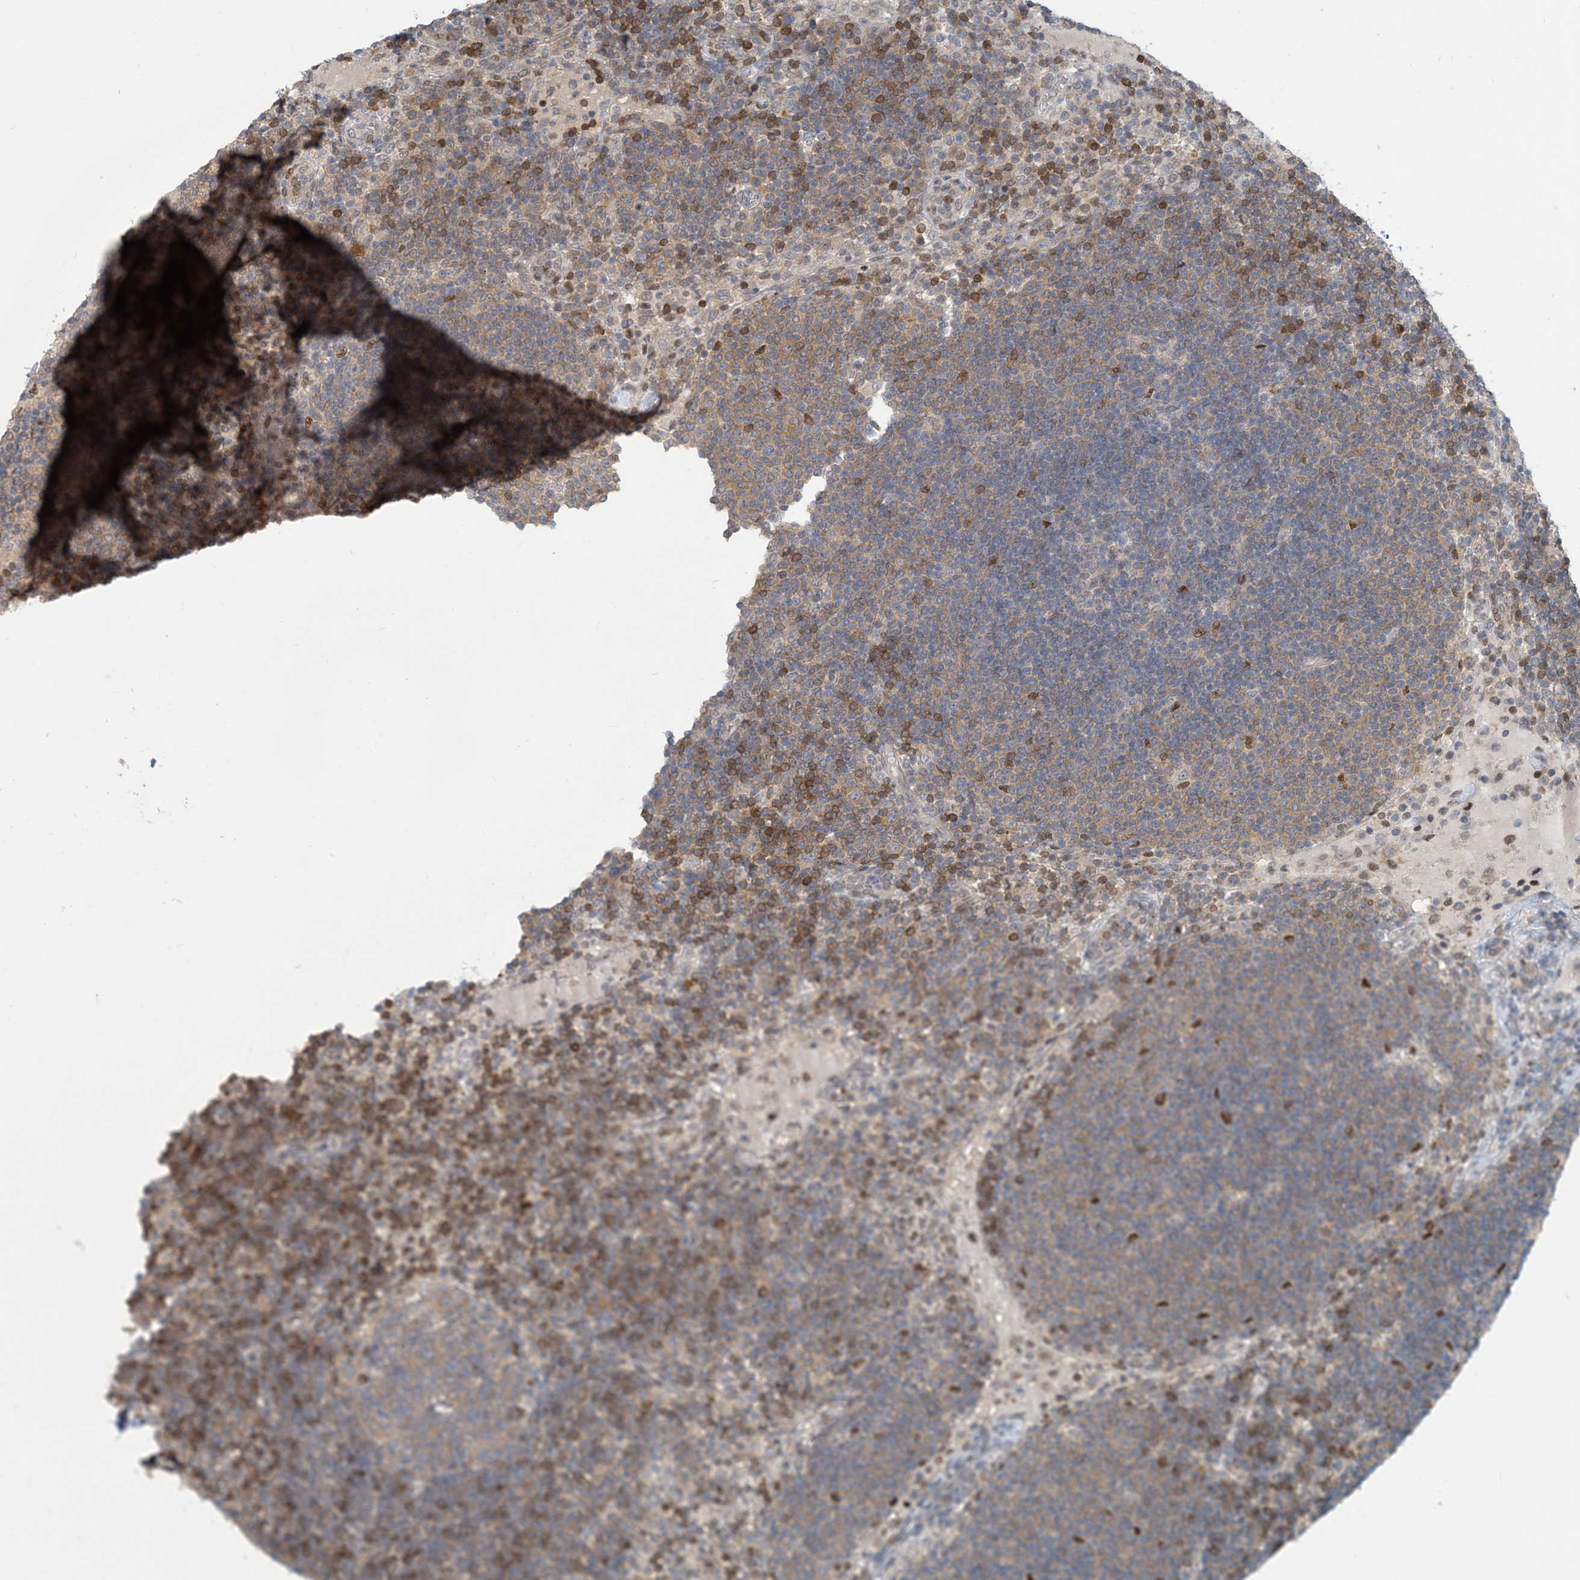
{"staining": {"intensity": "moderate", "quantity": ">75%", "location": "cytoplasmic/membranous"}, "tissue": "lymph node", "cell_type": "Germinal center cells", "image_type": "normal", "snomed": [{"axis": "morphology", "description": "Normal tissue, NOS"}, {"axis": "topography", "description": "Lymph node"}], "caption": "High-power microscopy captured an IHC micrograph of benign lymph node, revealing moderate cytoplasmic/membranous staining in about >75% of germinal center cells. The staining was performed using DAB, with brown indicating positive protein expression. Nuclei are stained blue with hematoxylin.", "gene": "ZC3H12A", "patient": {"sex": "female", "age": 53}}